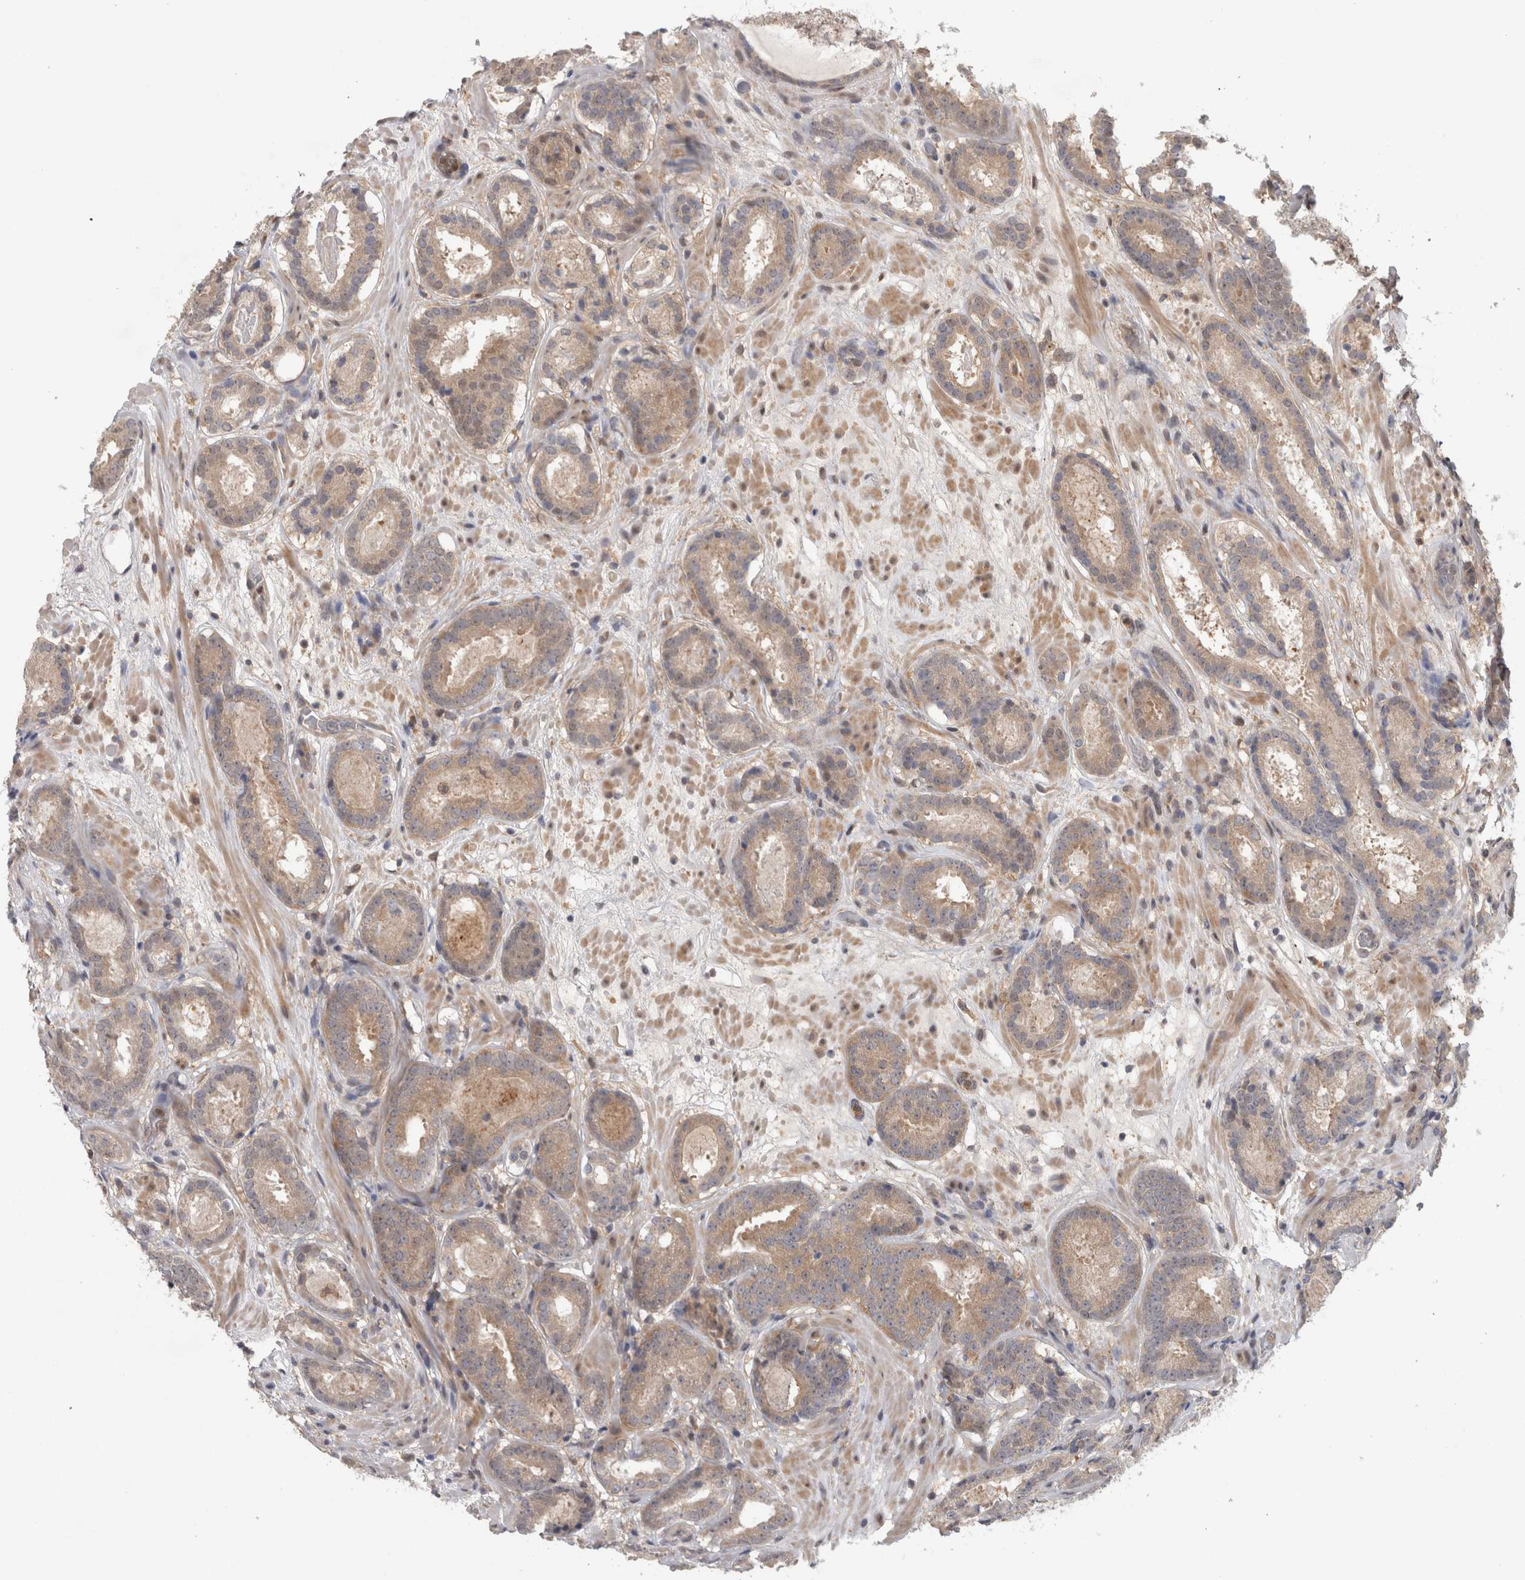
{"staining": {"intensity": "weak", "quantity": ">75%", "location": "cytoplasmic/membranous"}, "tissue": "prostate cancer", "cell_type": "Tumor cells", "image_type": "cancer", "snomed": [{"axis": "morphology", "description": "Adenocarcinoma, Low grade"}, {"axis": "topography", "description": "Prostate"}], "caption": "This is a micrograph of immunohistochemistry staining of adenocarcinoma (low-grade) (prostate), which shows weak positivity in the cytoplasmic/membranous of tumor cells.", "gene": "PIGP", "patient": {"sex": "male", "age": 69}}